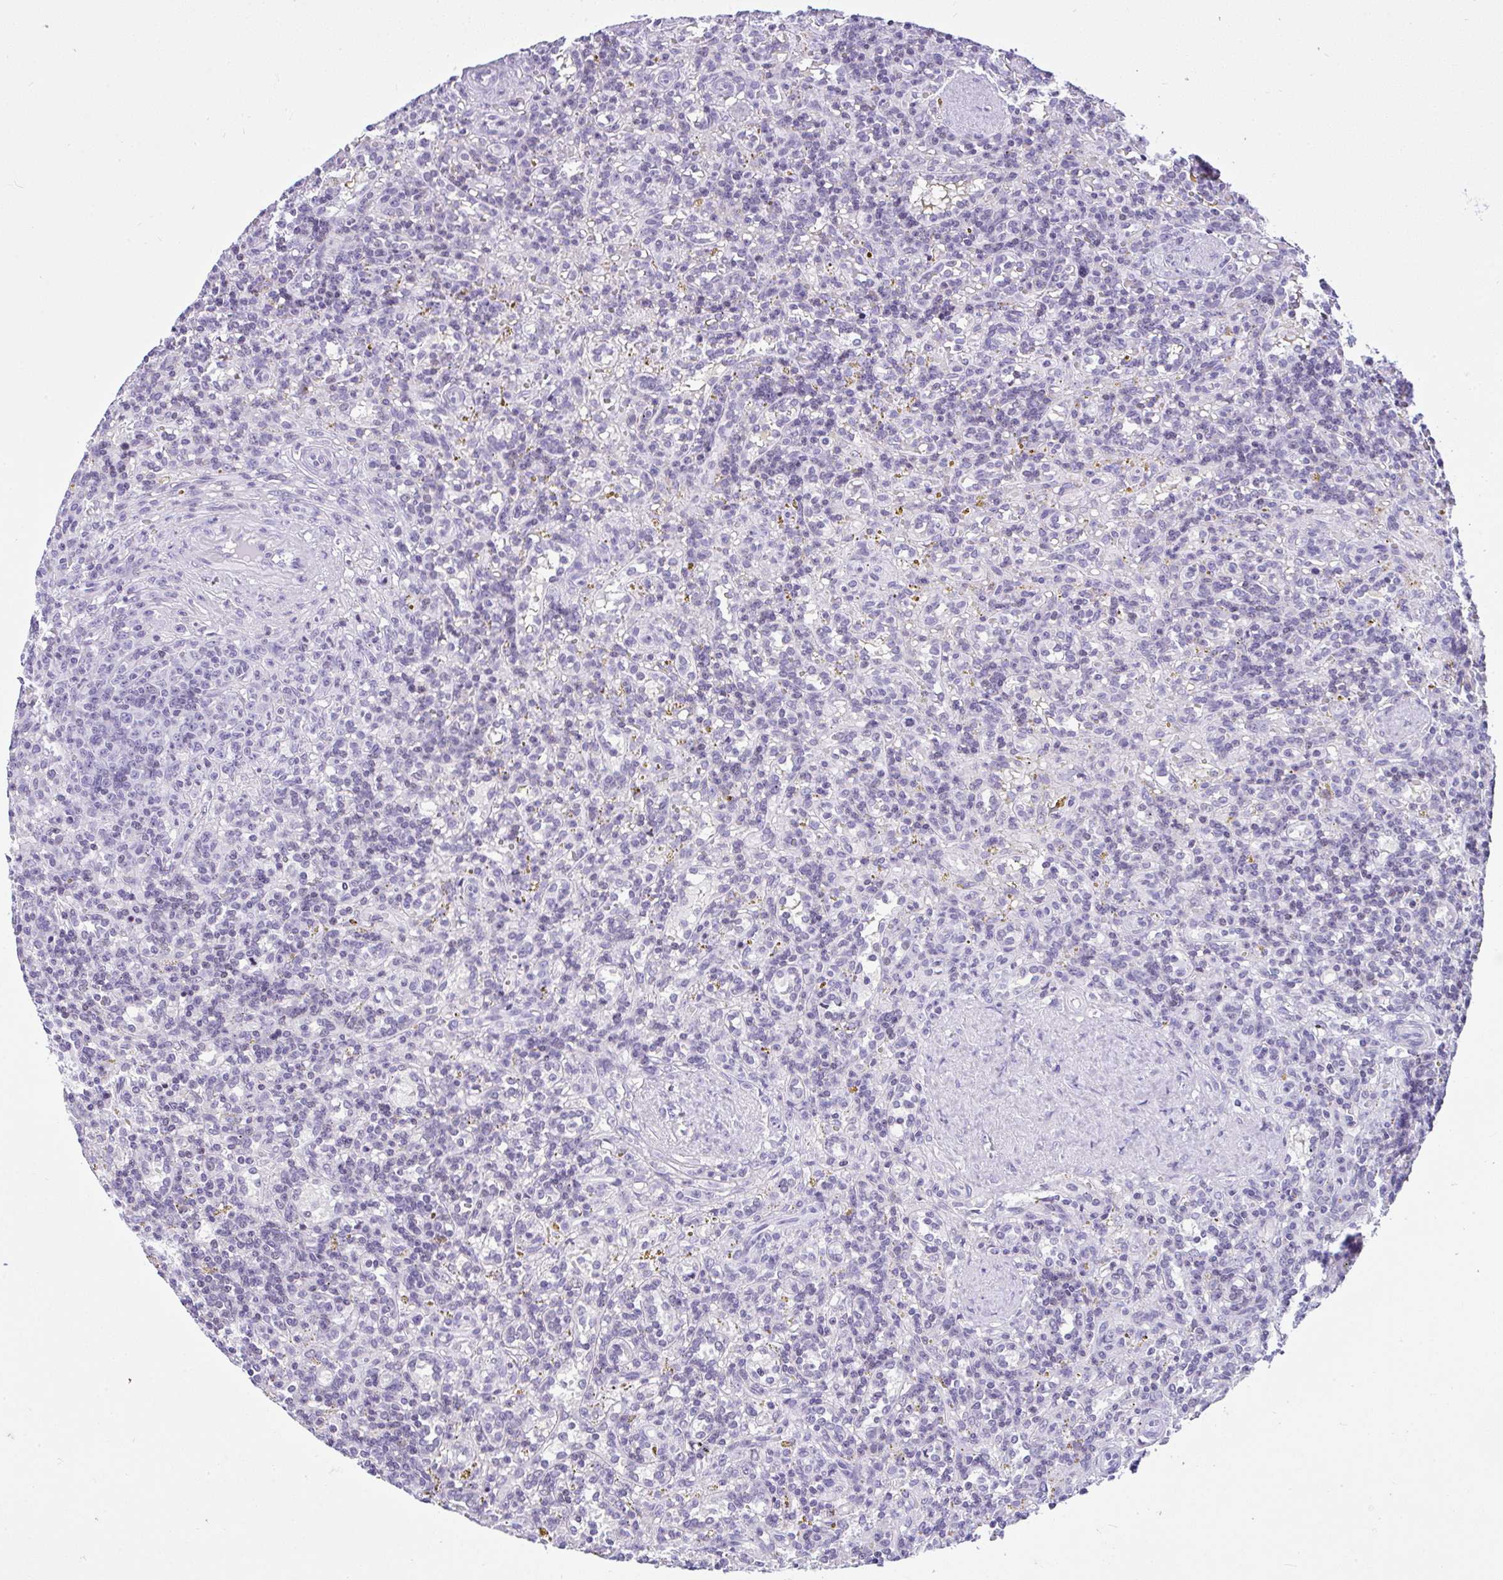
{"staining": {"intensity": "negative", "quantity": "none", "location": "none"}, "tissue": "lymphoma", "cell_type": "Tumor cells", "image_type": "cancer", "snomed": [{"axis": "morphology", "description": "Malignant lymphoma, non-Hodgkin's type, Low grade"}, {"axis": "topography", "description": "Spleen"}], "caption": "An immunohistochemistry image of low-grade malignant lymphoma, non-Hodgkin's type is shown. There is no staining in tumor cells of low-grade malignant lymphoma, non-Hodgkin's type.", "gene": "KRT27", "patient": {"sex": "male", "age": 67}}